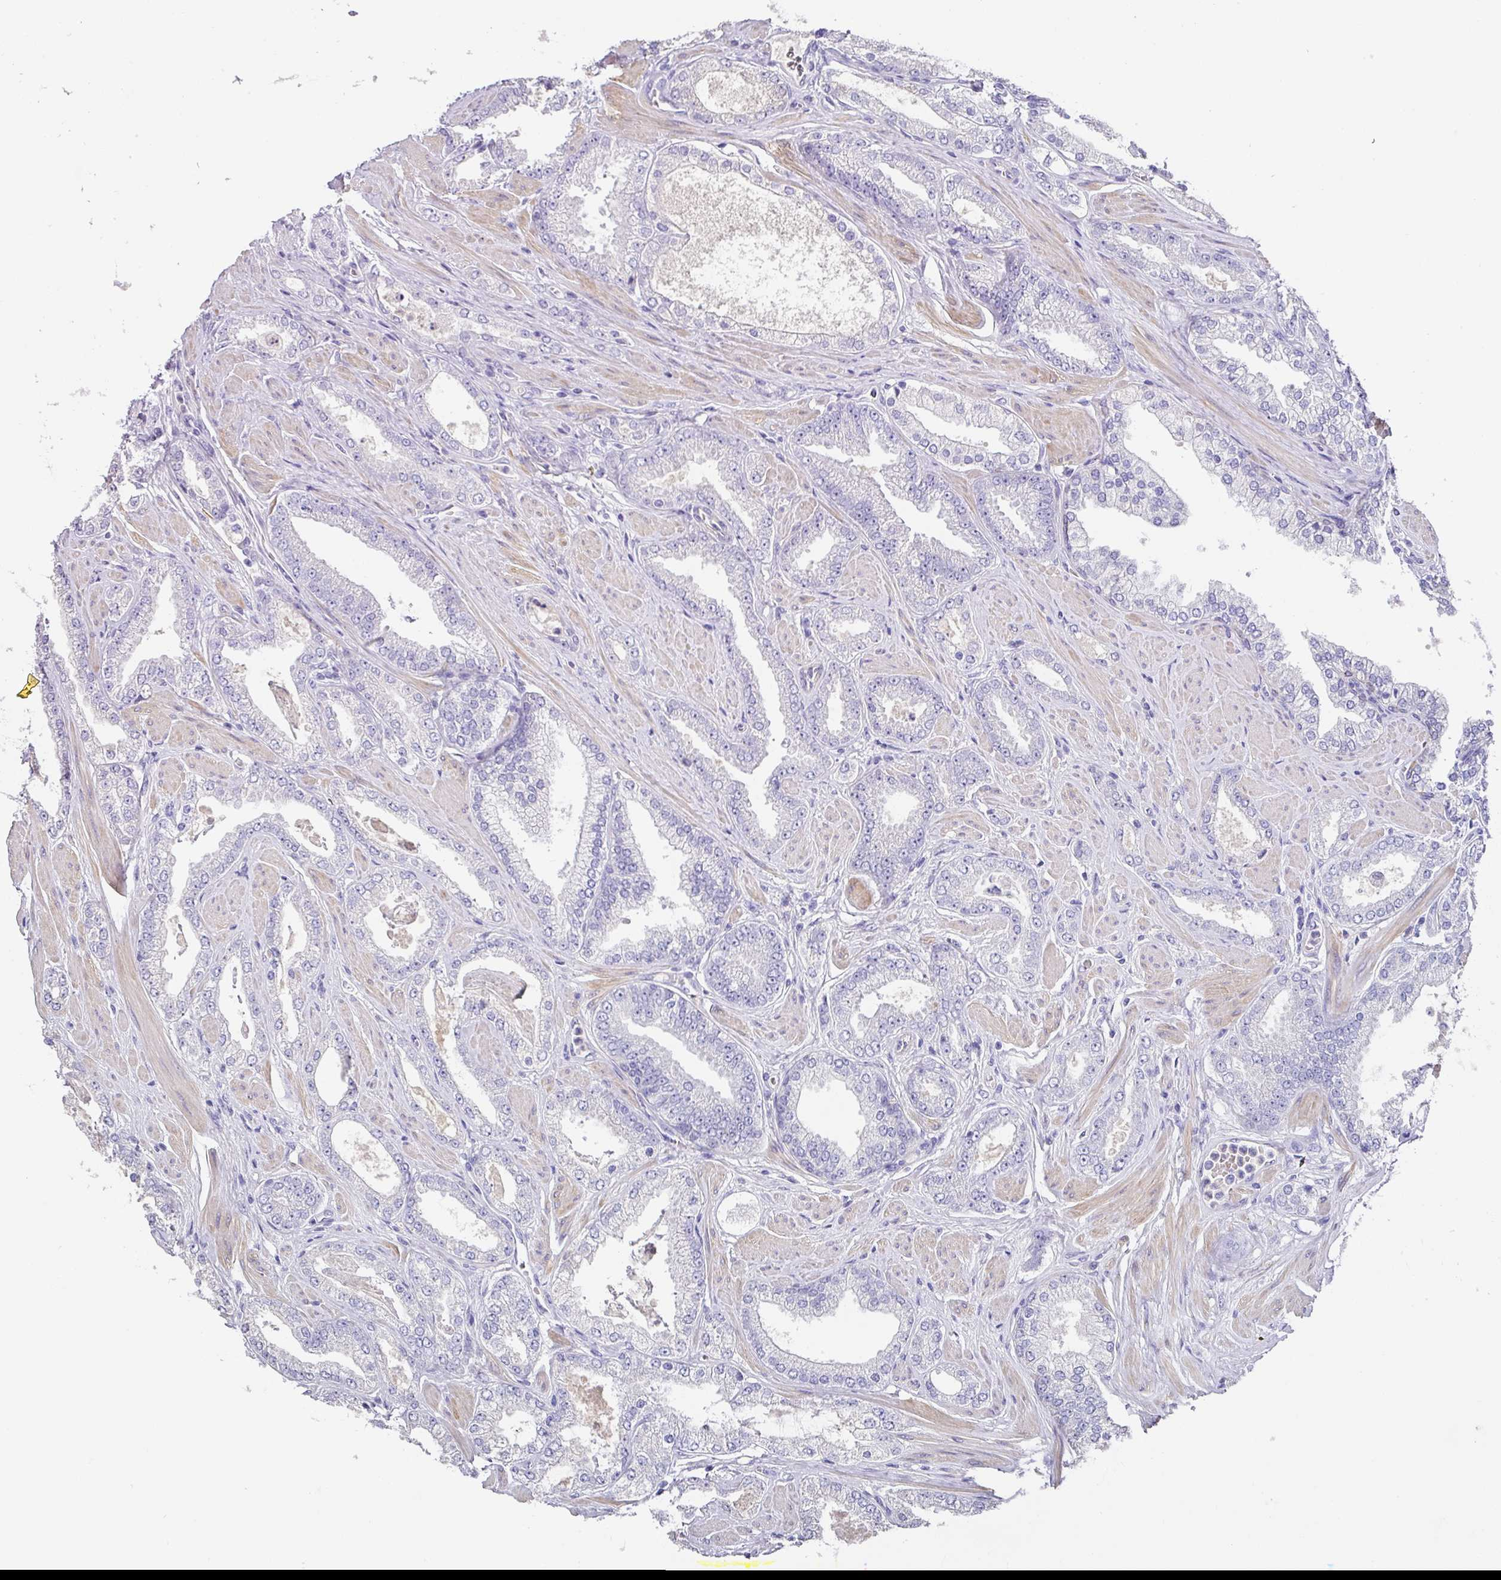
{"staining": {"intensity": "negative", "quantity": "none", "location": "none"}, "tissue": "prostate cancer", "cell_type": "Tumor cells", "image_type": "cancer", "snomed": [{"axis": "morphology", "description": "Adenocarcinoma, Low grade"}, {"axis": "topography", "description": "Prostate"}], "caption": "Immunohistochemical staining of human prostate cancer (low-grade adenocarcinoma) reveals no significant expression in tumor cells.", "gene": "TARM1", "patient": {"sex": "male", "age": 42}}